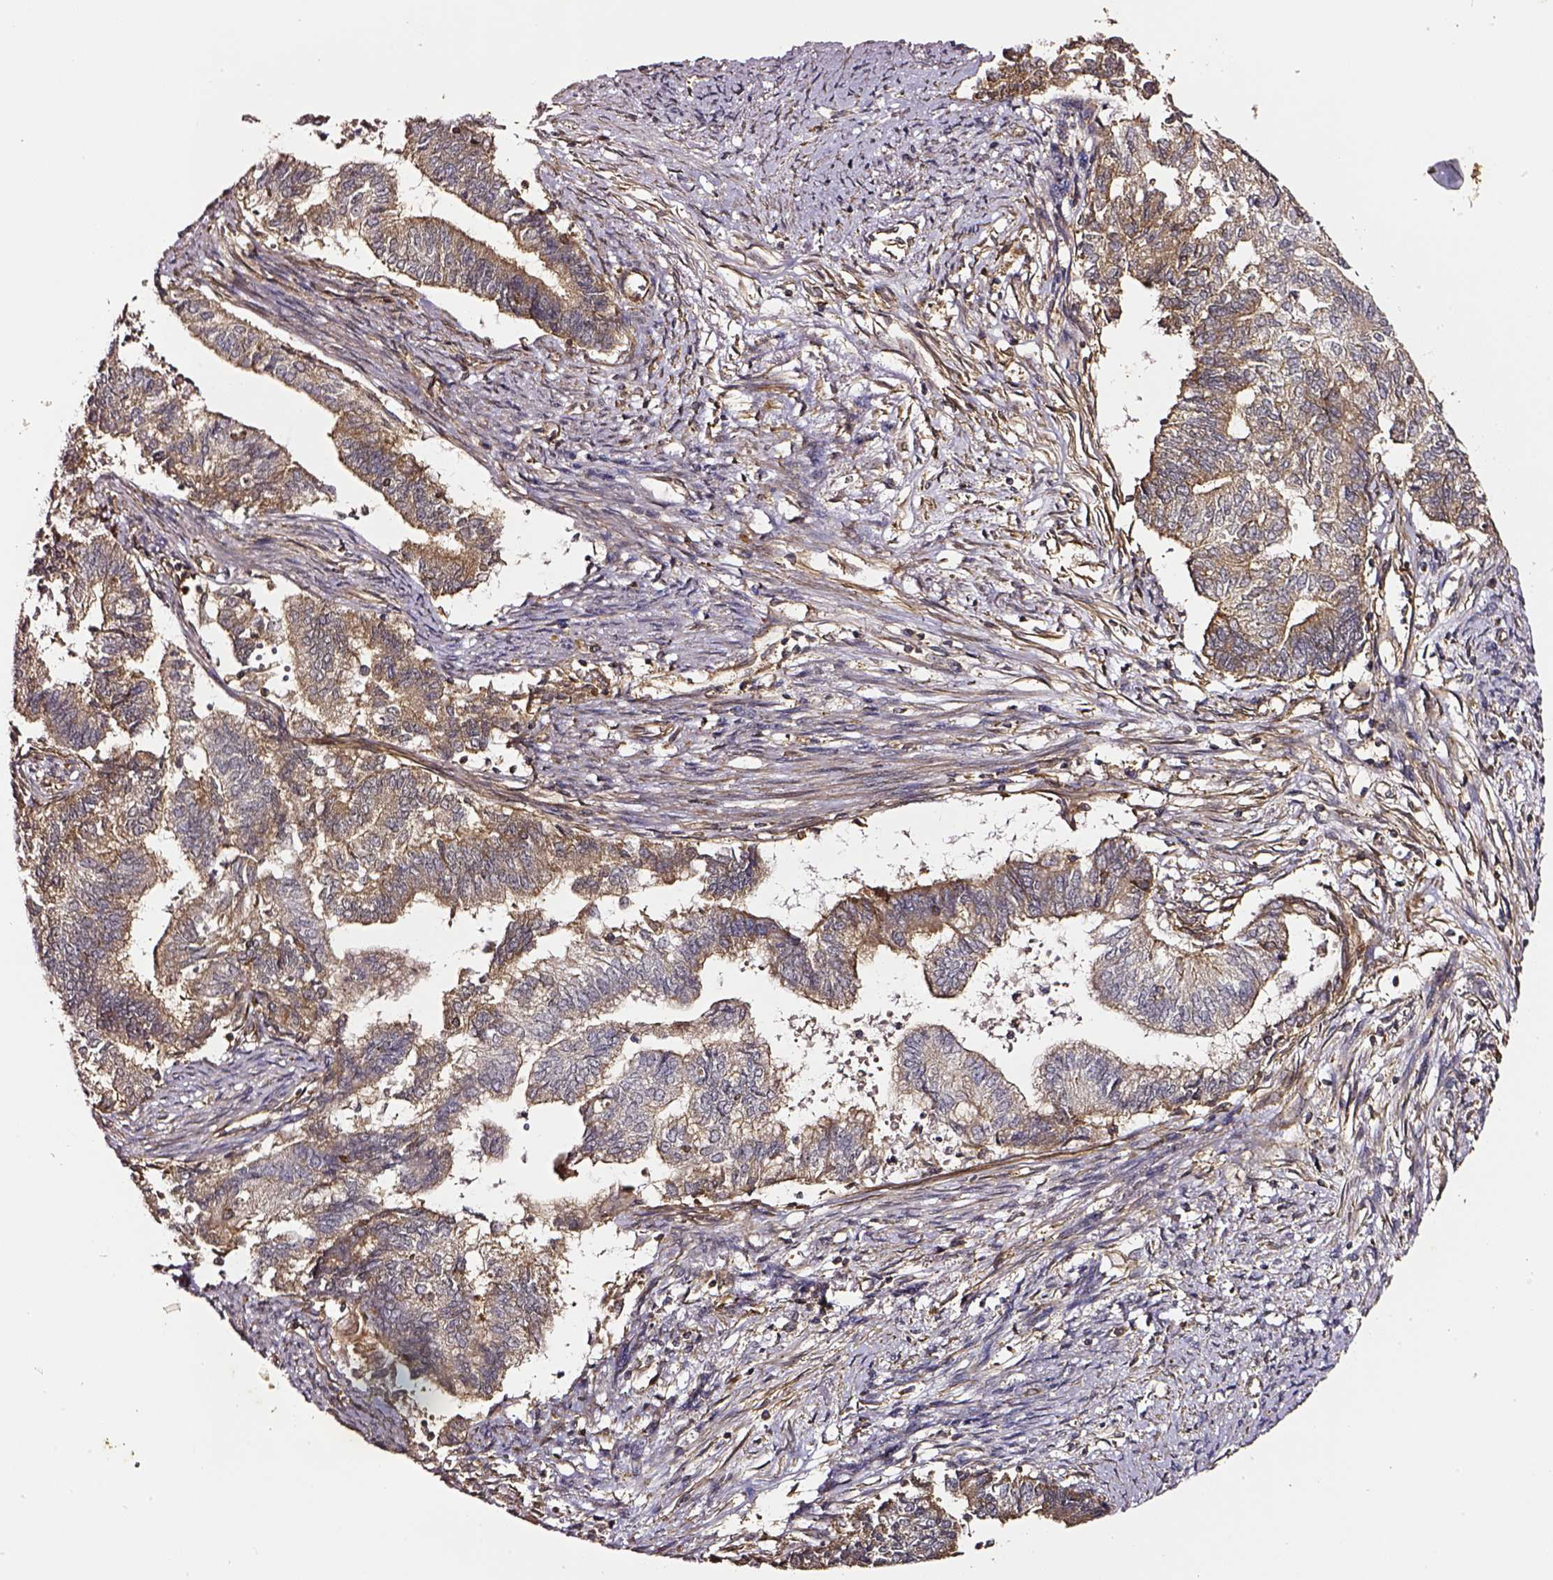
{"staining": {"intensity": "moderate", "quantity": ">75%", "location": "cytoplasmic/membranous"}, "tissue": "endometrial cancer", "cell_type": "Tumor cells", "image_type": "cancer", "snomed": [{"axis": "morphology", "description": "Adenocarcinoma, NOS"}, {"axis": "topography", "description": "Endometrium"}], "caption": "This photomicrograph exhibits immunohistochemistry (IHC) staining of endometrial cancer, with medium moderate cytoplasmic/membranous expression in about >75% of tumor cells.", "gene": "RASSF5", "patient": {"sex": "female", "age": 65}}